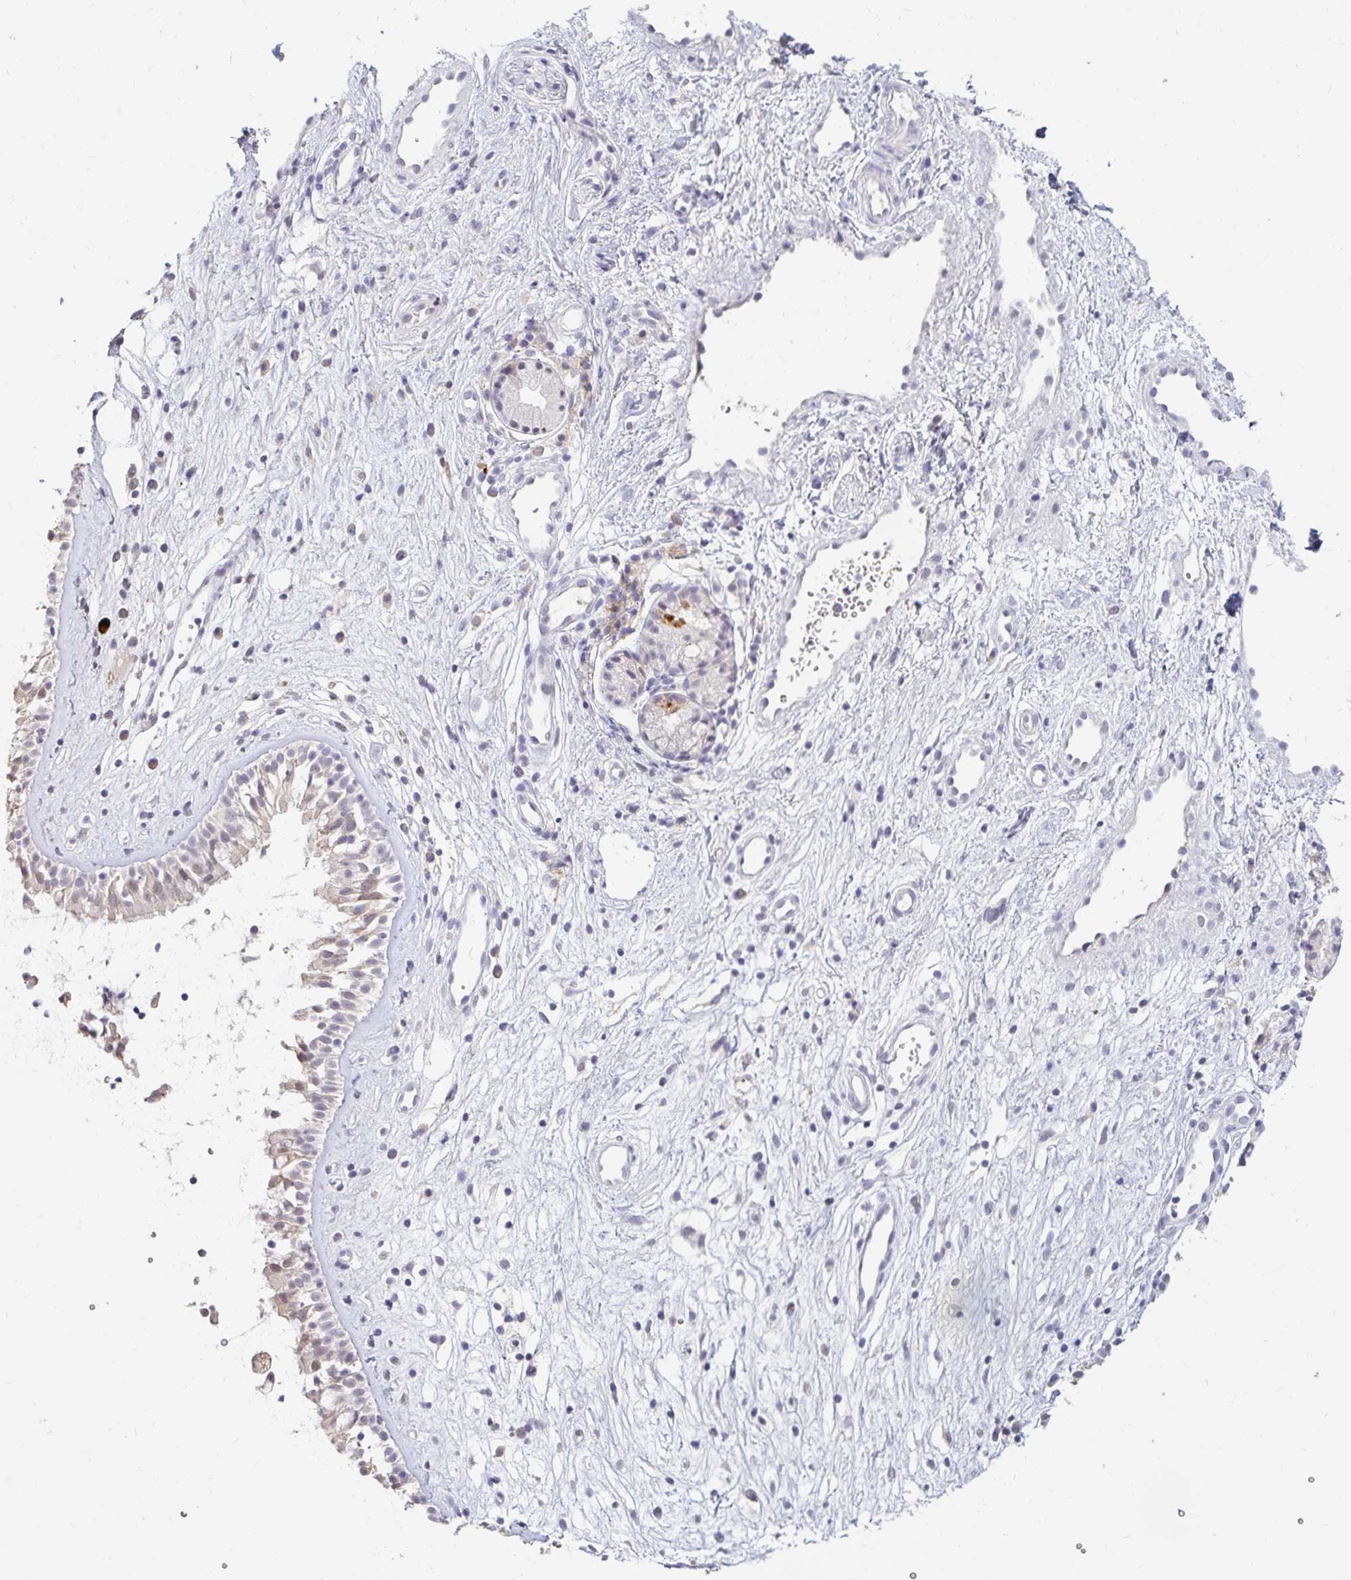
{"staining": {"intensity": "weak", "quantity": "<25%", "location": "cytoplasmic/membranous"}, "tissue": "nasopharynx", "cell_type": "Respiratory epithelial cells", "image_type": "normal", "snomed": [{"axis": "morphology", "description": "Normal tissue, NOS"}, {"axis": "topography", "description": "Nasopharynx"}], "caption": "IHC of benign nasopharynx shows no staining in respiratory epithelial cells. Brightfield microscopy of immunohistochemistry (IHC) stained with DAB (brown) and hematoxylin (blue), captured at high magnification.", "gene": "DDN", "patient": {"sex": "male", "age": 32}}